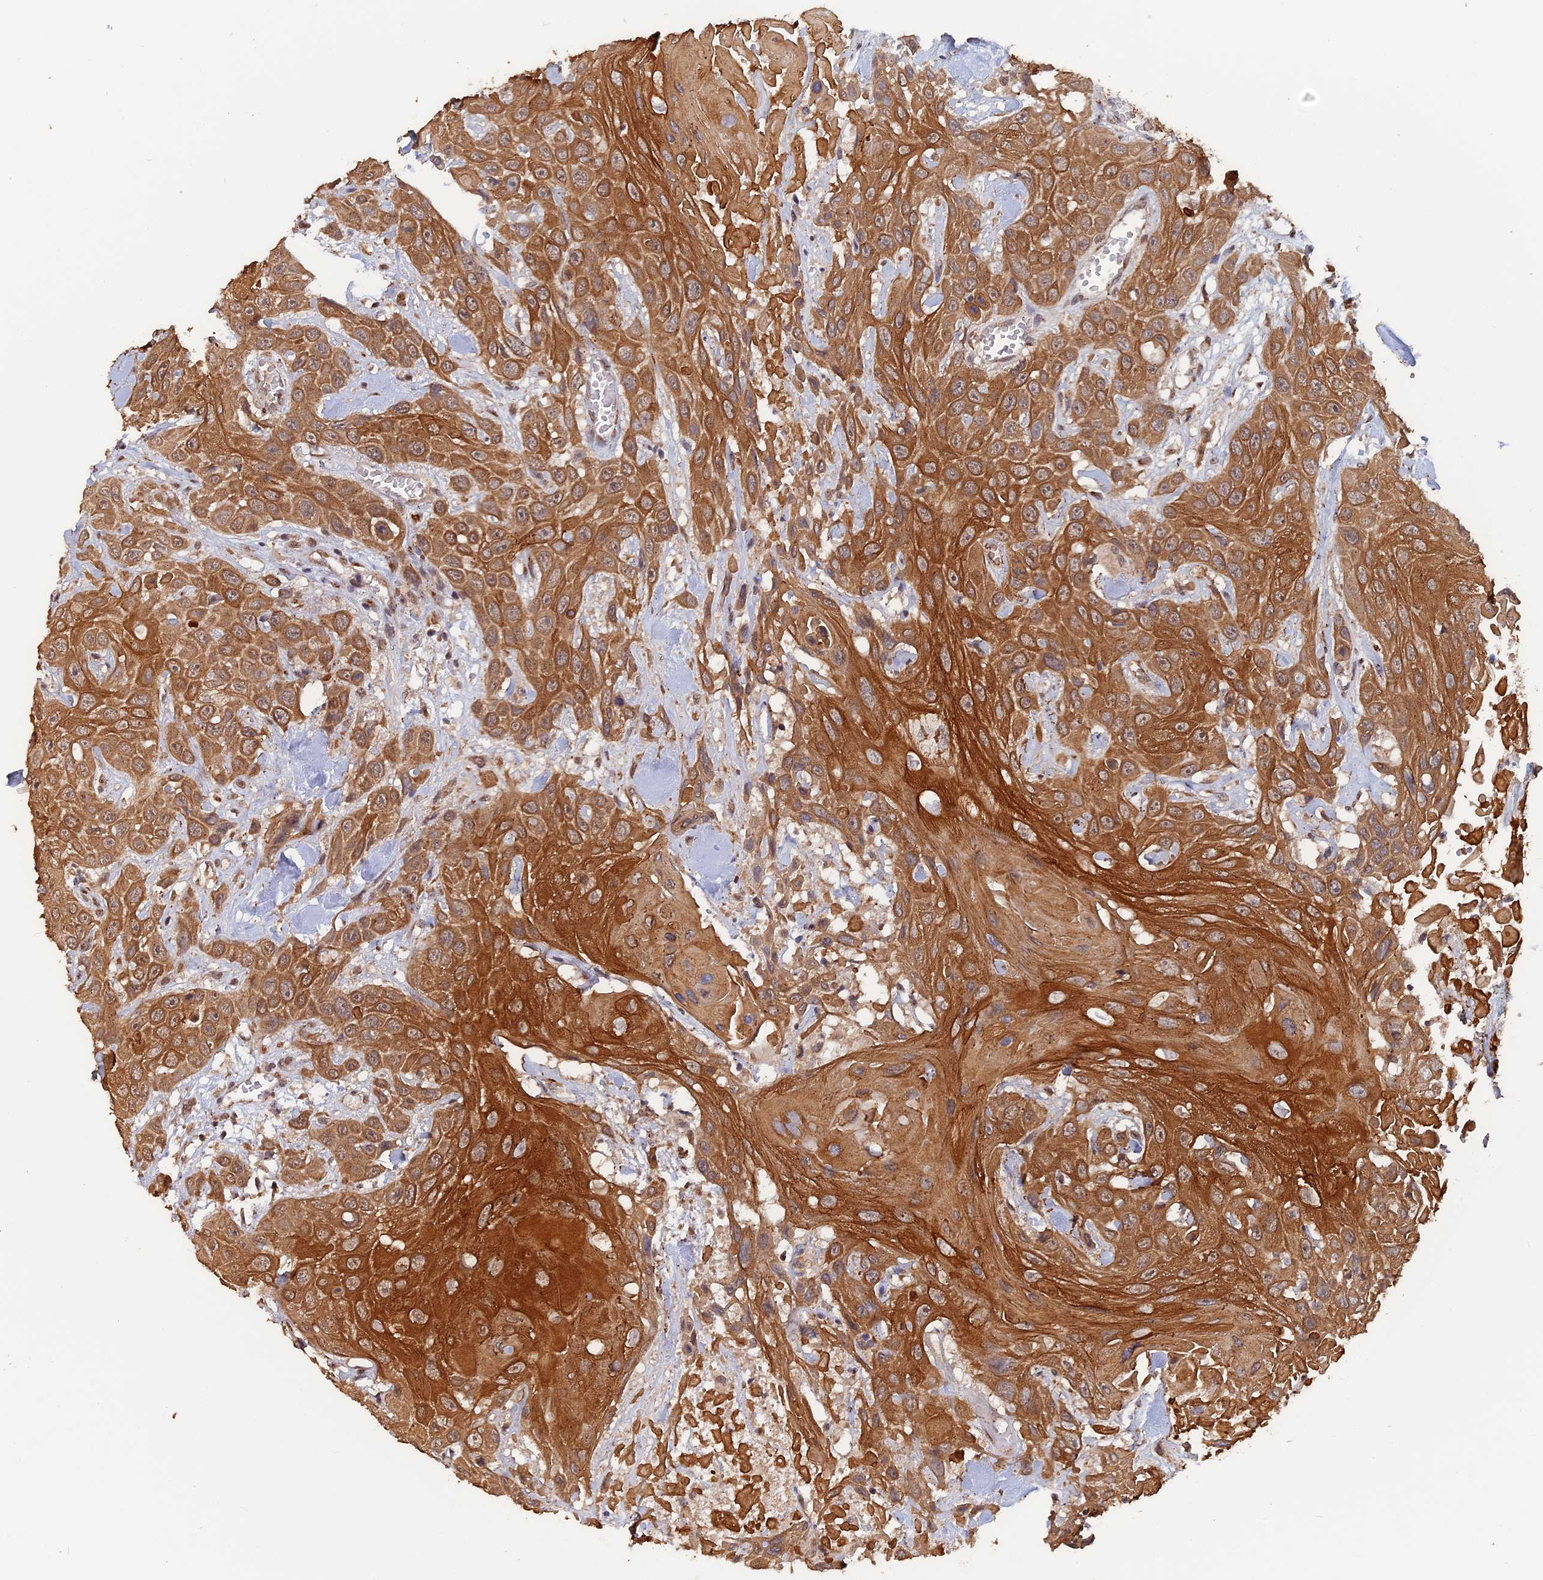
{"staining": {"intensity": "strong", "quantity": ">75%", "location": "cytoplasmic/membranous"}, "tissue": "head and neck cancer", "cell_type": "Tumor cells", "image_type": "cancer", "snomed": [{"axis": "morphology", "description": "Squamous cell carcinoma, NOS"}, {"axis": "topography", "description": "Head-Neck"}], "caption": "Head and neck cancer stained with a brown dye reveals strong cytoplasmic/membranous positive expression in approximately >75% of tumor cells.", "gene": "PIGQ", "patient": {"sex": "male", "age": 81}}